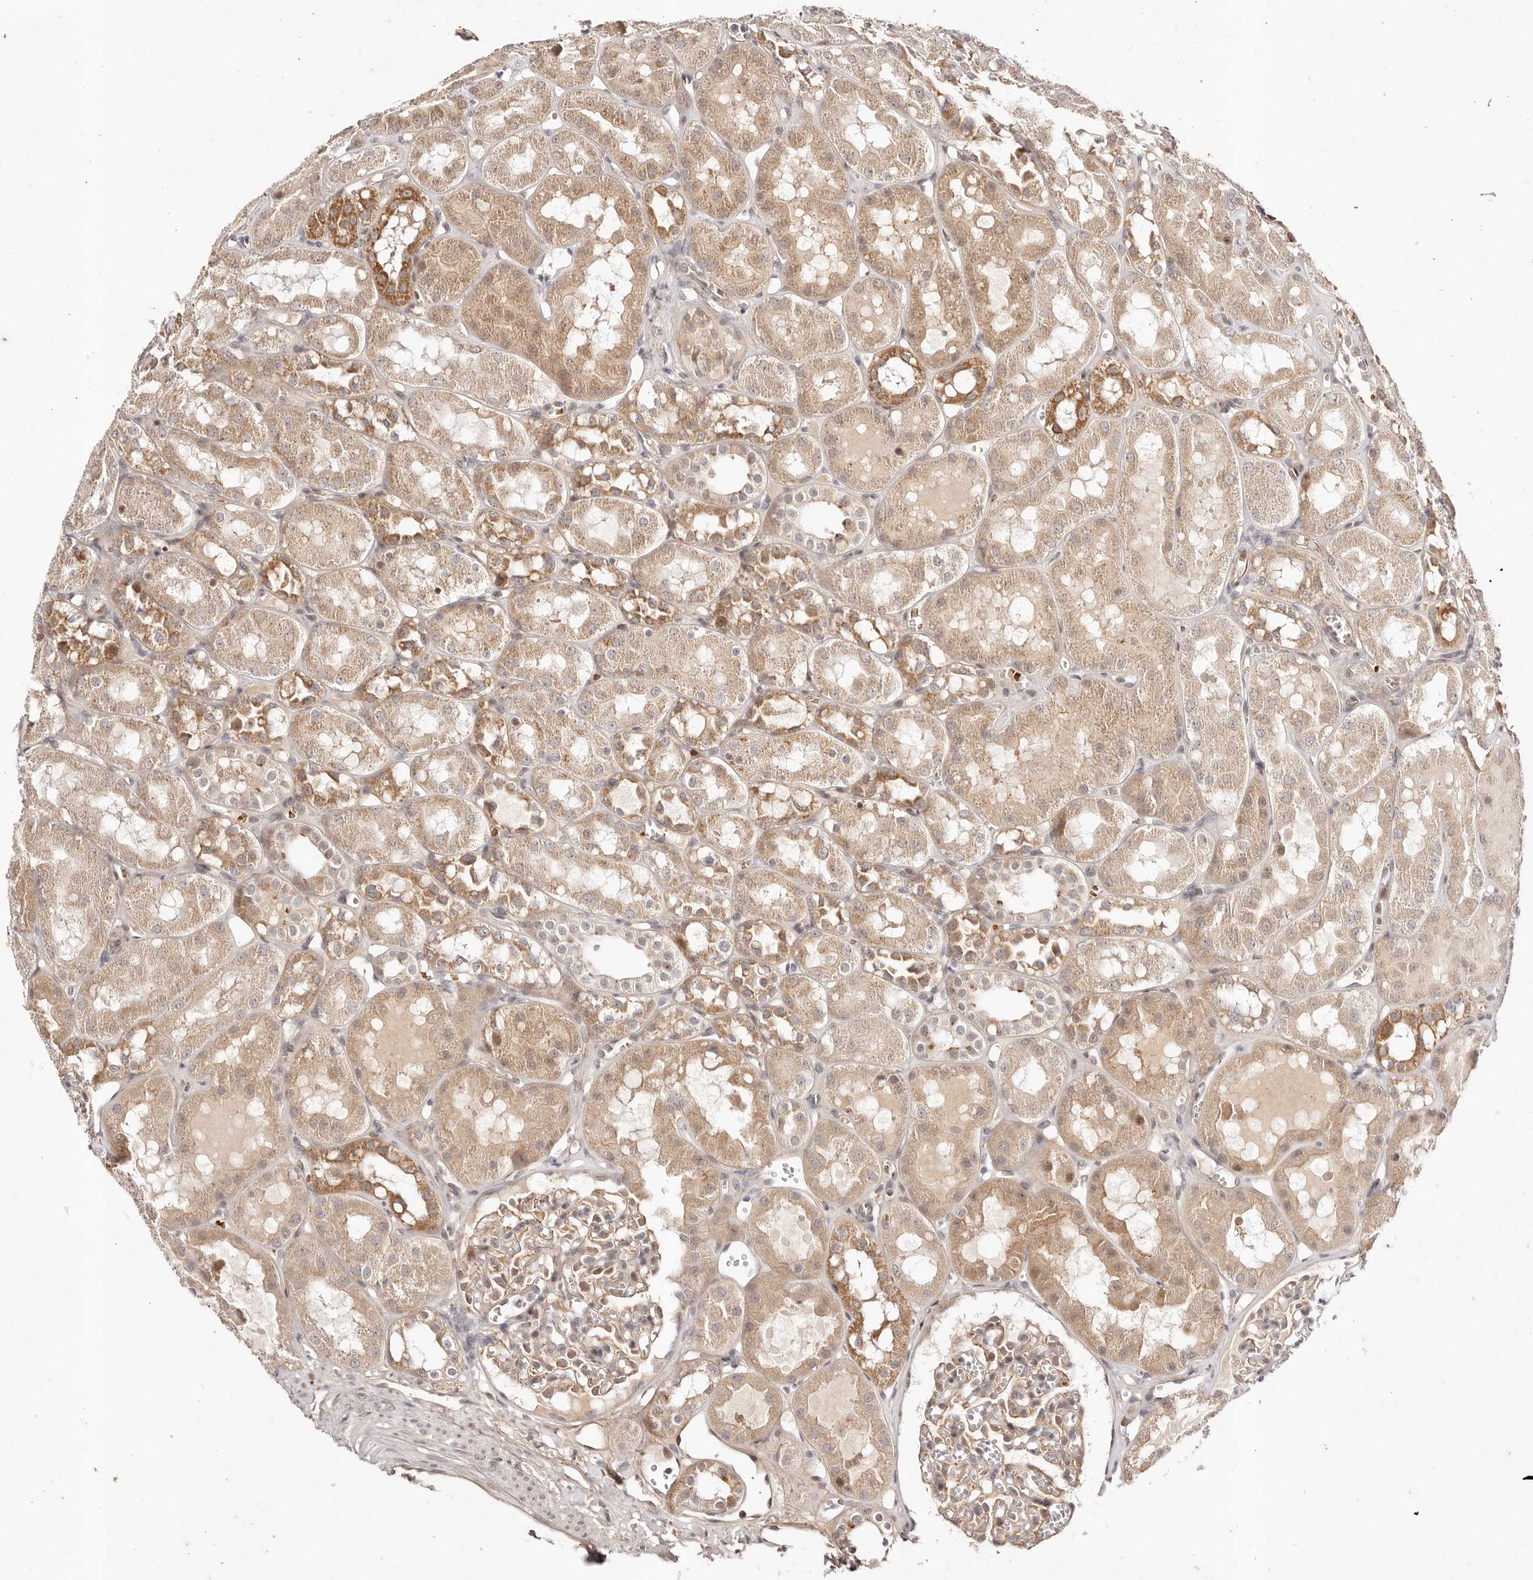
{"staining": {"intensity": "moderate", "quantity": "25%-75%", "location": "cytoplasmic/membranous,nuclear"}, "tissue": "kidney", "cell_type": "Cells in glomeruli", "image_type": "normal", "snomed": [{"axis": "morphology", "description": "Normal tissue, NOS"}, {"axis": "topography", "description": "Kidney"}], "caption": "Moderate cytoplasmic/membranous,nuclear staining is seen in about 25%-75% of cells in glomeruli in normal kidney.", "gene": "WRN", "patient": {"sex": "male", "age": 16}}